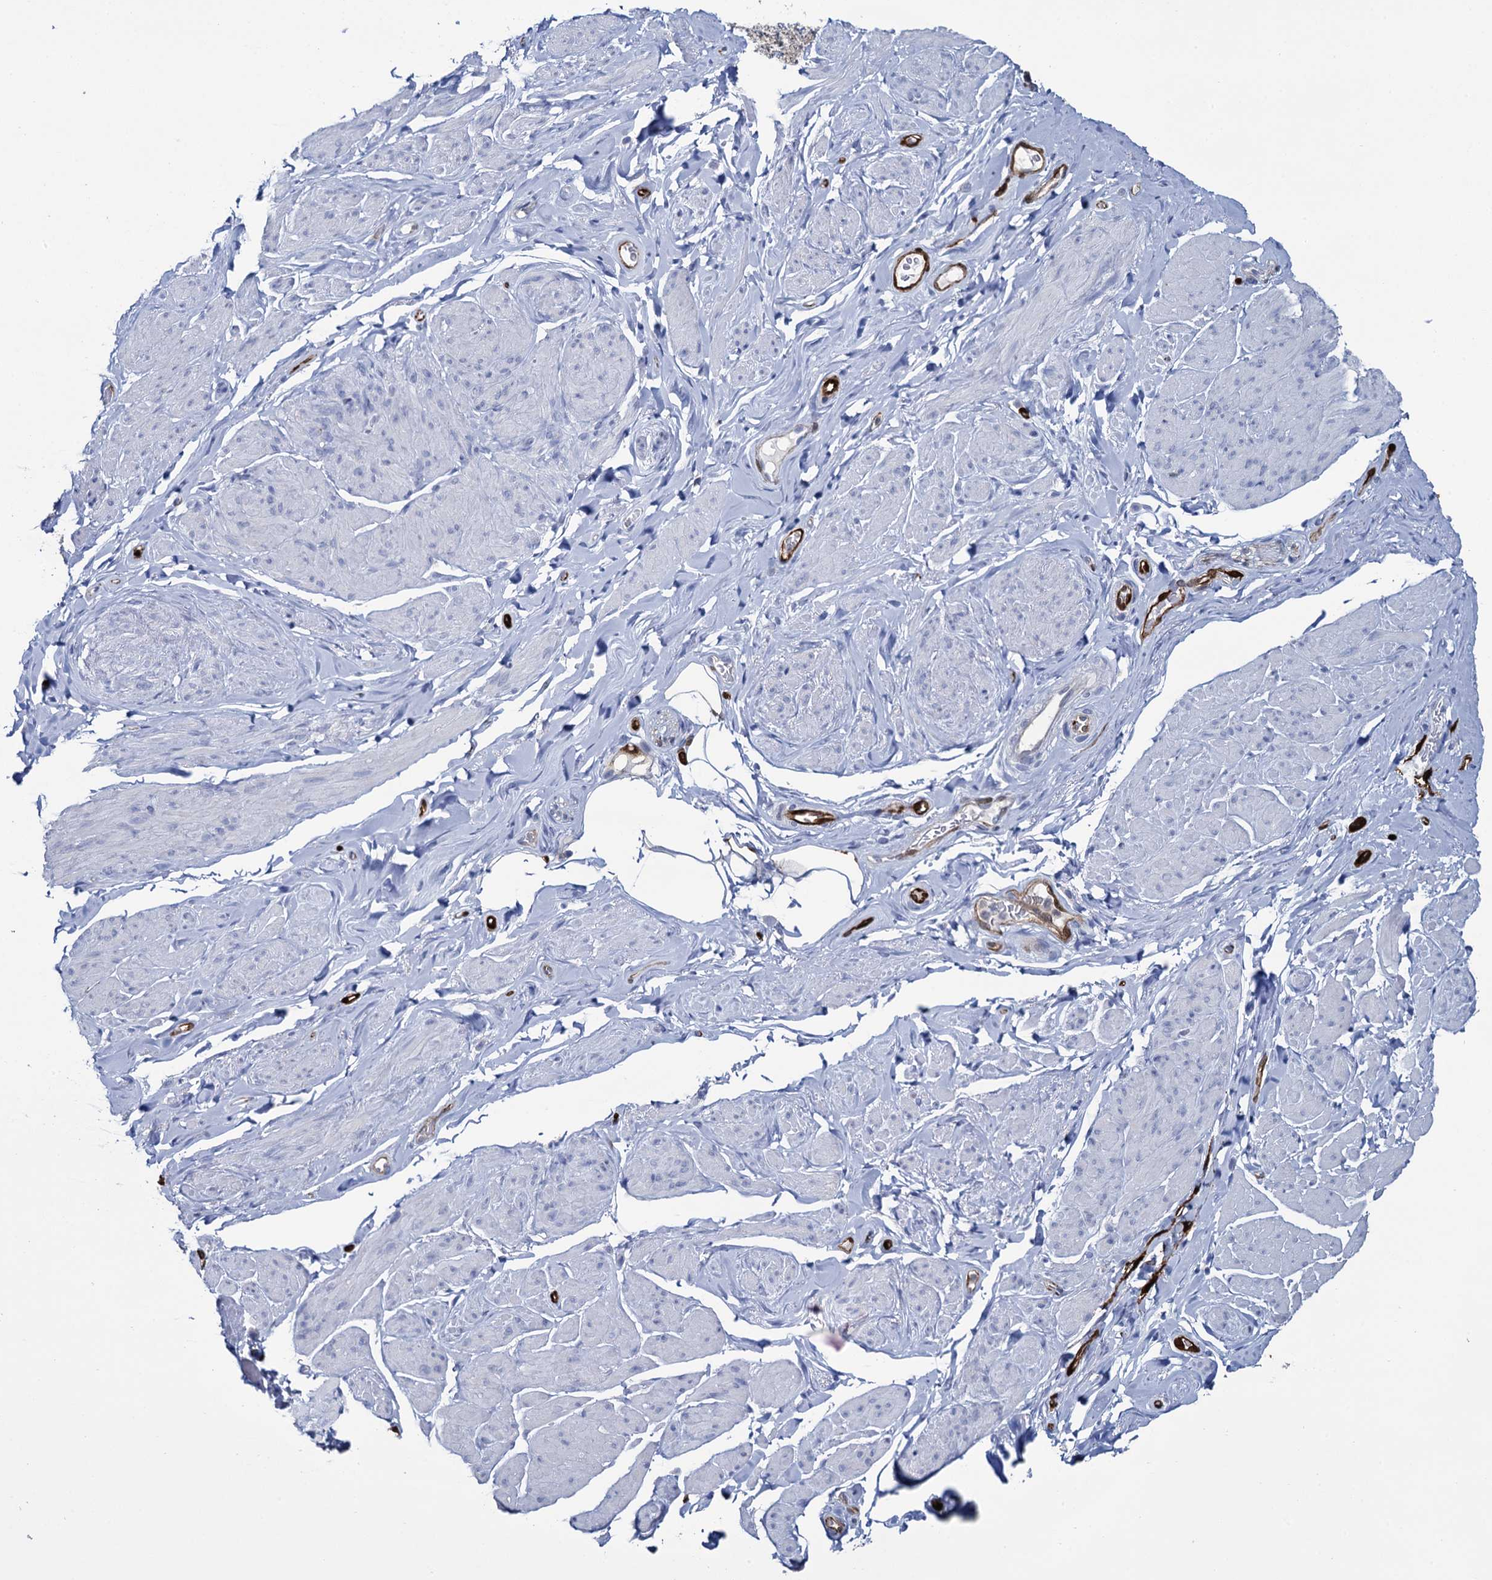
{"staining": {"intensity": "negative", "quantity": "none", "location": "none"}, "tissue": "smooth muscle", "cell_type": "Smooth muscle cells", "image_type": "normal", "snomed": [{"axis": "morphology", "description": "Normal tissue, NOS"}, {"axis": "topography", "description": "Smooth muscle"}, {"axis": "topography", "description": "Peripheral nerve tissue"}], "caption": "There is no significant staining in smooth muscle cells of smooth muscle. (Stains: DAB (3,3'-diaminobenzidine) IHC with hematoxylin counter stain, Microscopy: brightfield microscopy at high magnification).", "gene": "FABP5", "patient": {"sex": "male", "age": 69}}